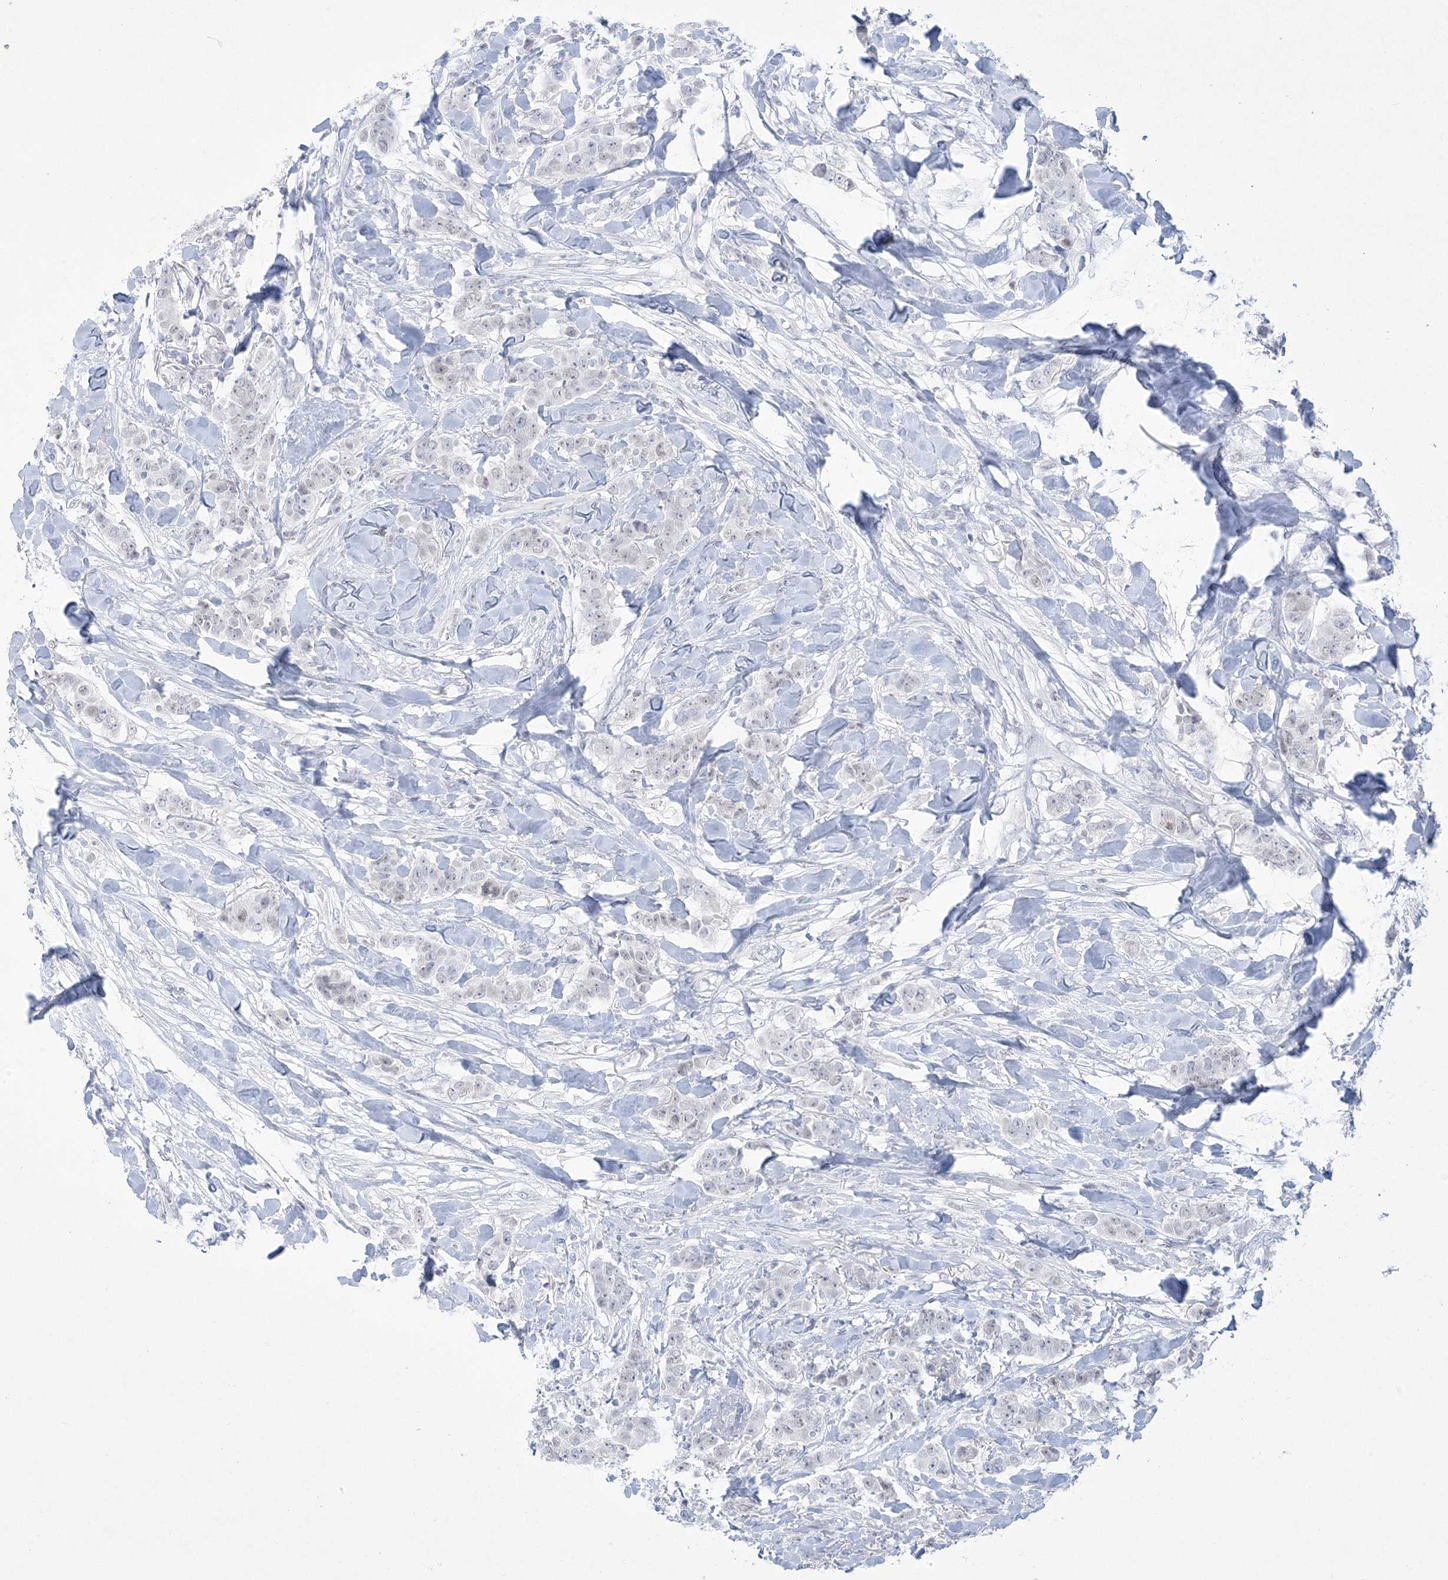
{"staining": {"intensity": "weak", "quantity": "<25%", "location": "nuclear"}, "tissue": "breast cancer", "cell_type": "Tumor cells", "image_type": "cancer", "snomed": [{"axis": "morphology", "description": "Duct carcinoma"}, {"axis": "topography", "description": "Breast"}], "caption": "Immunohistochemical staining of invasive ductal carcinoma (breast) reveals no significant positivity in tumor cells.", "gene": "HOMEZ", "patient": {"sex": "female", "age": 40}}